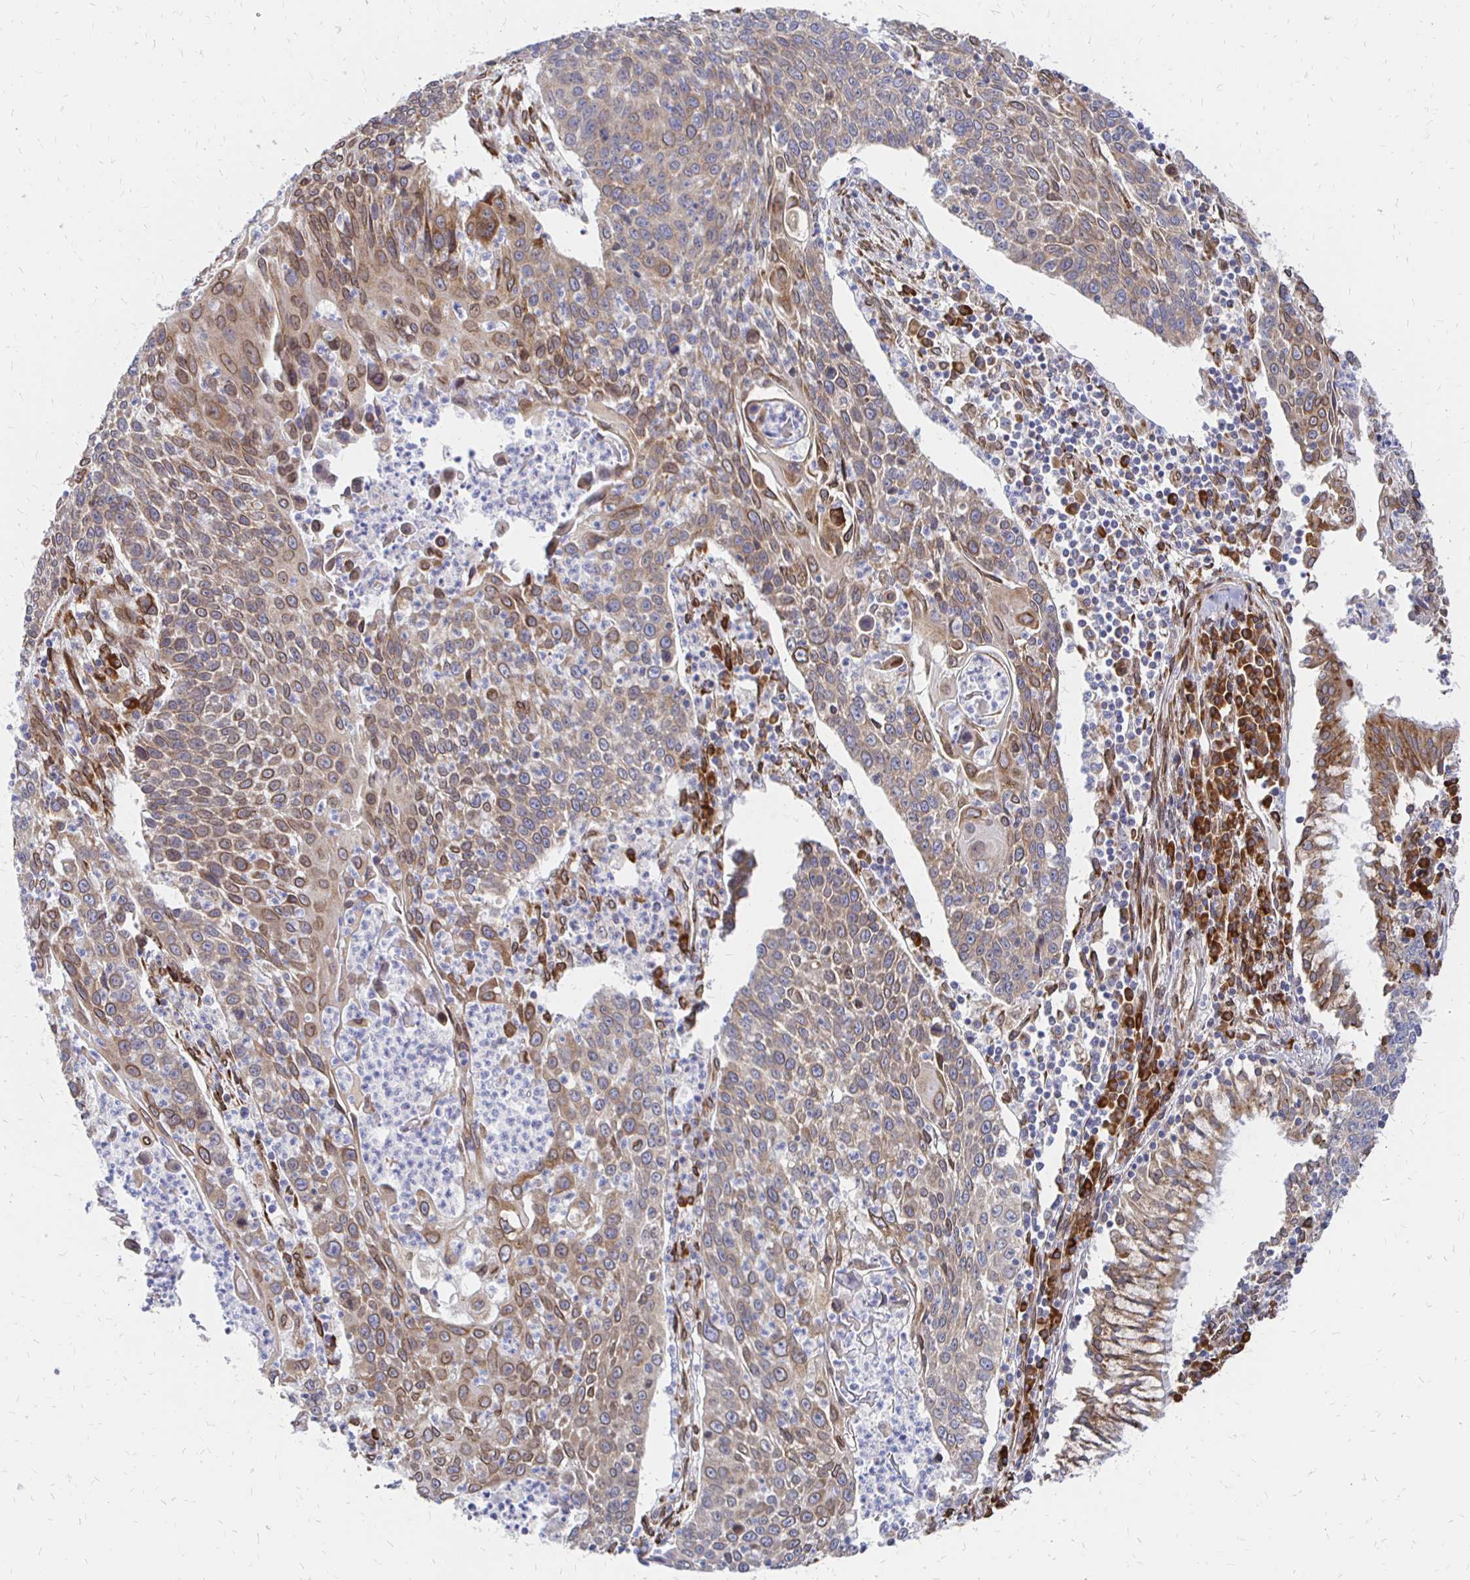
{"staining": {"intensity": "moderate", "quantity": "25%-75%", "location": "cytoplasmic/membranous,nuclear"}, "tissue": "lung cancer", "cell_type": "Tumor cells", "image_type": "cancer", "snomed": [{"axis": "morphology", "description": "Squamous cell carcinoma, NOS"}, {"axis": "morphology", "description": "Squamous cell carcinoma, metastatic, NOS"}, {"axis": "topography", "description": "Lung"}, {"axis": "topography", "description": "Pleura, NOS"}], "caption": "IHC micrograph of lung cancer (metastatic squamous cell carcinoma) stained for a protein (brown), which demonstrates medium levels of moderate cytoplasmic/membranous and nuclear positivity in approximately 25%-75% of tumor cells.", "gene": "PELI3", "patient": {"sex": "male", "age": 72}}